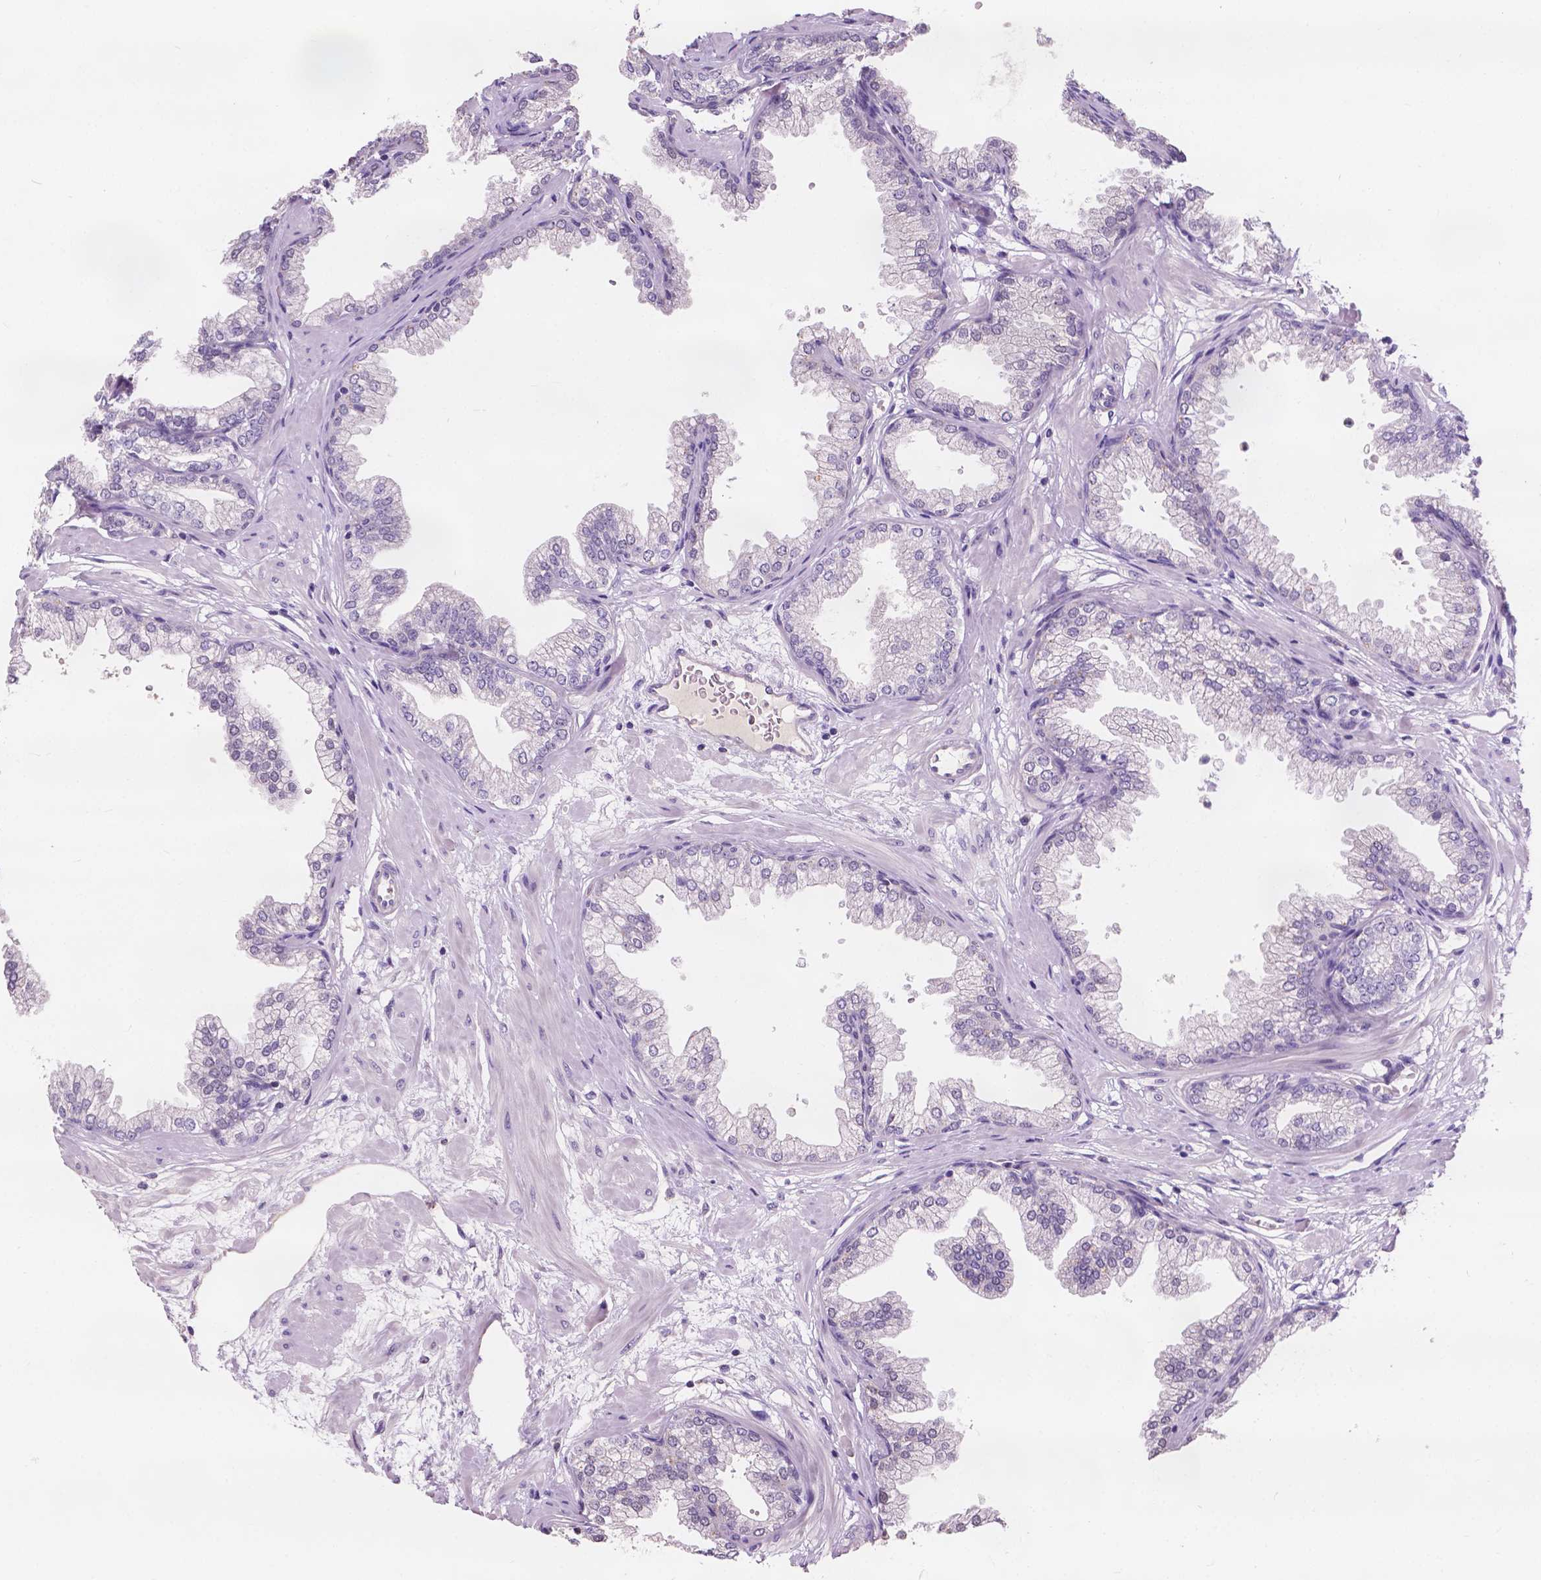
{"staining": {"intensity": "weak", "quantity": "<25%", "location": "cytoplasmic/membranous"}, "tissue": "prostate", "cell_type": "Glandular cells", "image_type": "normal", "snomed": [{"axis": "morphology", "description": "Normal tissue, NOS"}, {"axis": "topography", "description": "Prostate"}], "caption": "The image reveals no significant expression in glandular cells of prostate.", "gene": "IREB2", "patient": {"sex": "male", "age": 37}}